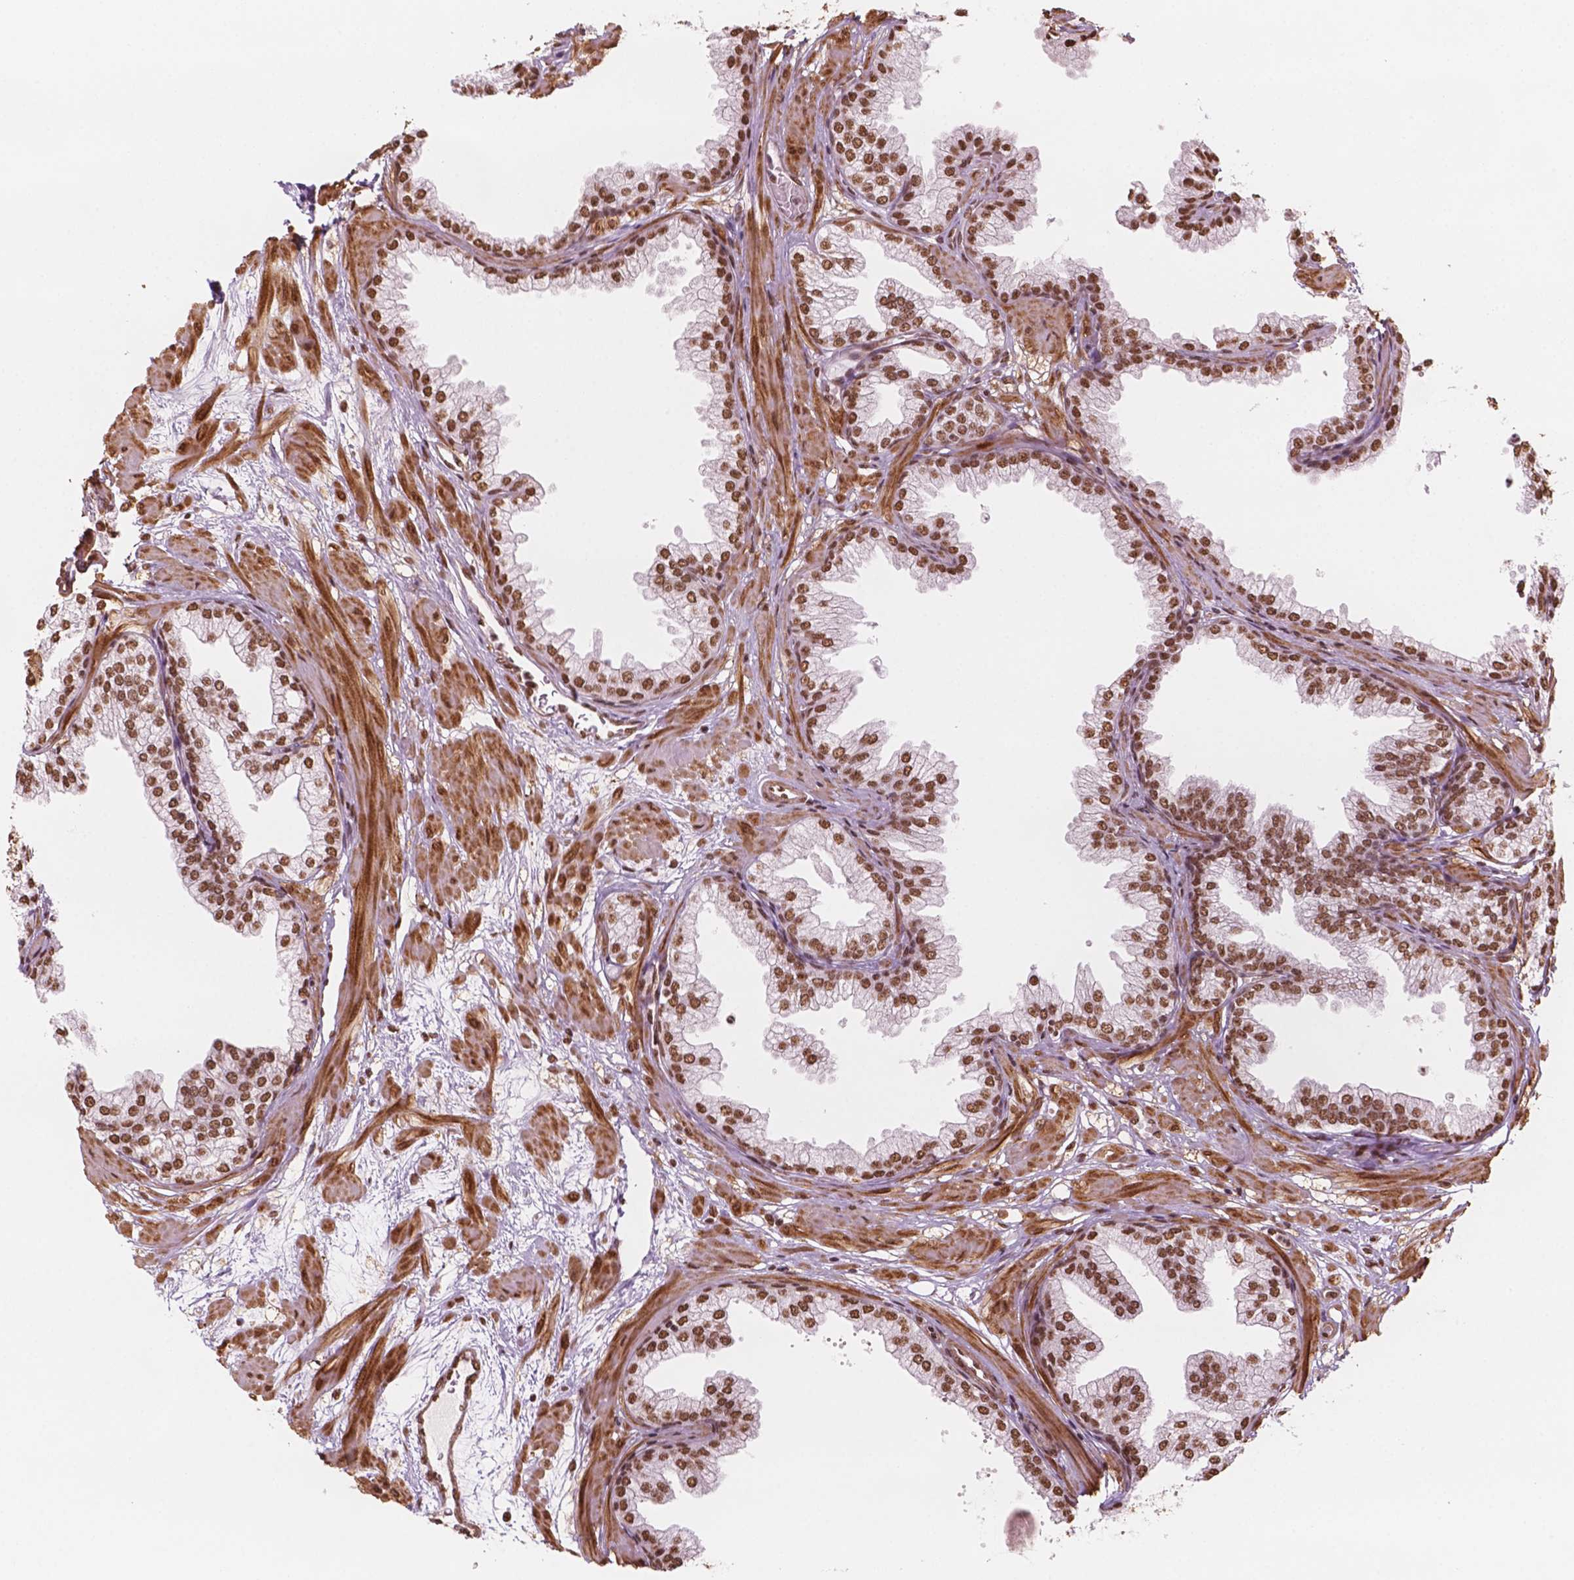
{"staining": {"intensity": "strong", "quantity": ">75%", "location": "nuclear"}, "tissue": "prostate", "cell_type": "Glandular cells", "image_type": "normal", "snomed": [{"axis": "morphology", "description": "Normal tissue, NOS"}, {"axis": "topography", "description": "Prostate"}], "caption": "Immunohistochemistry (IHC) of unremarkable prostate reveals high levels of strong nuclear positivity in about >75% of glandular cells.", "gene": "GTF3C5", "patient": {"sex": "male", "age": 37}}